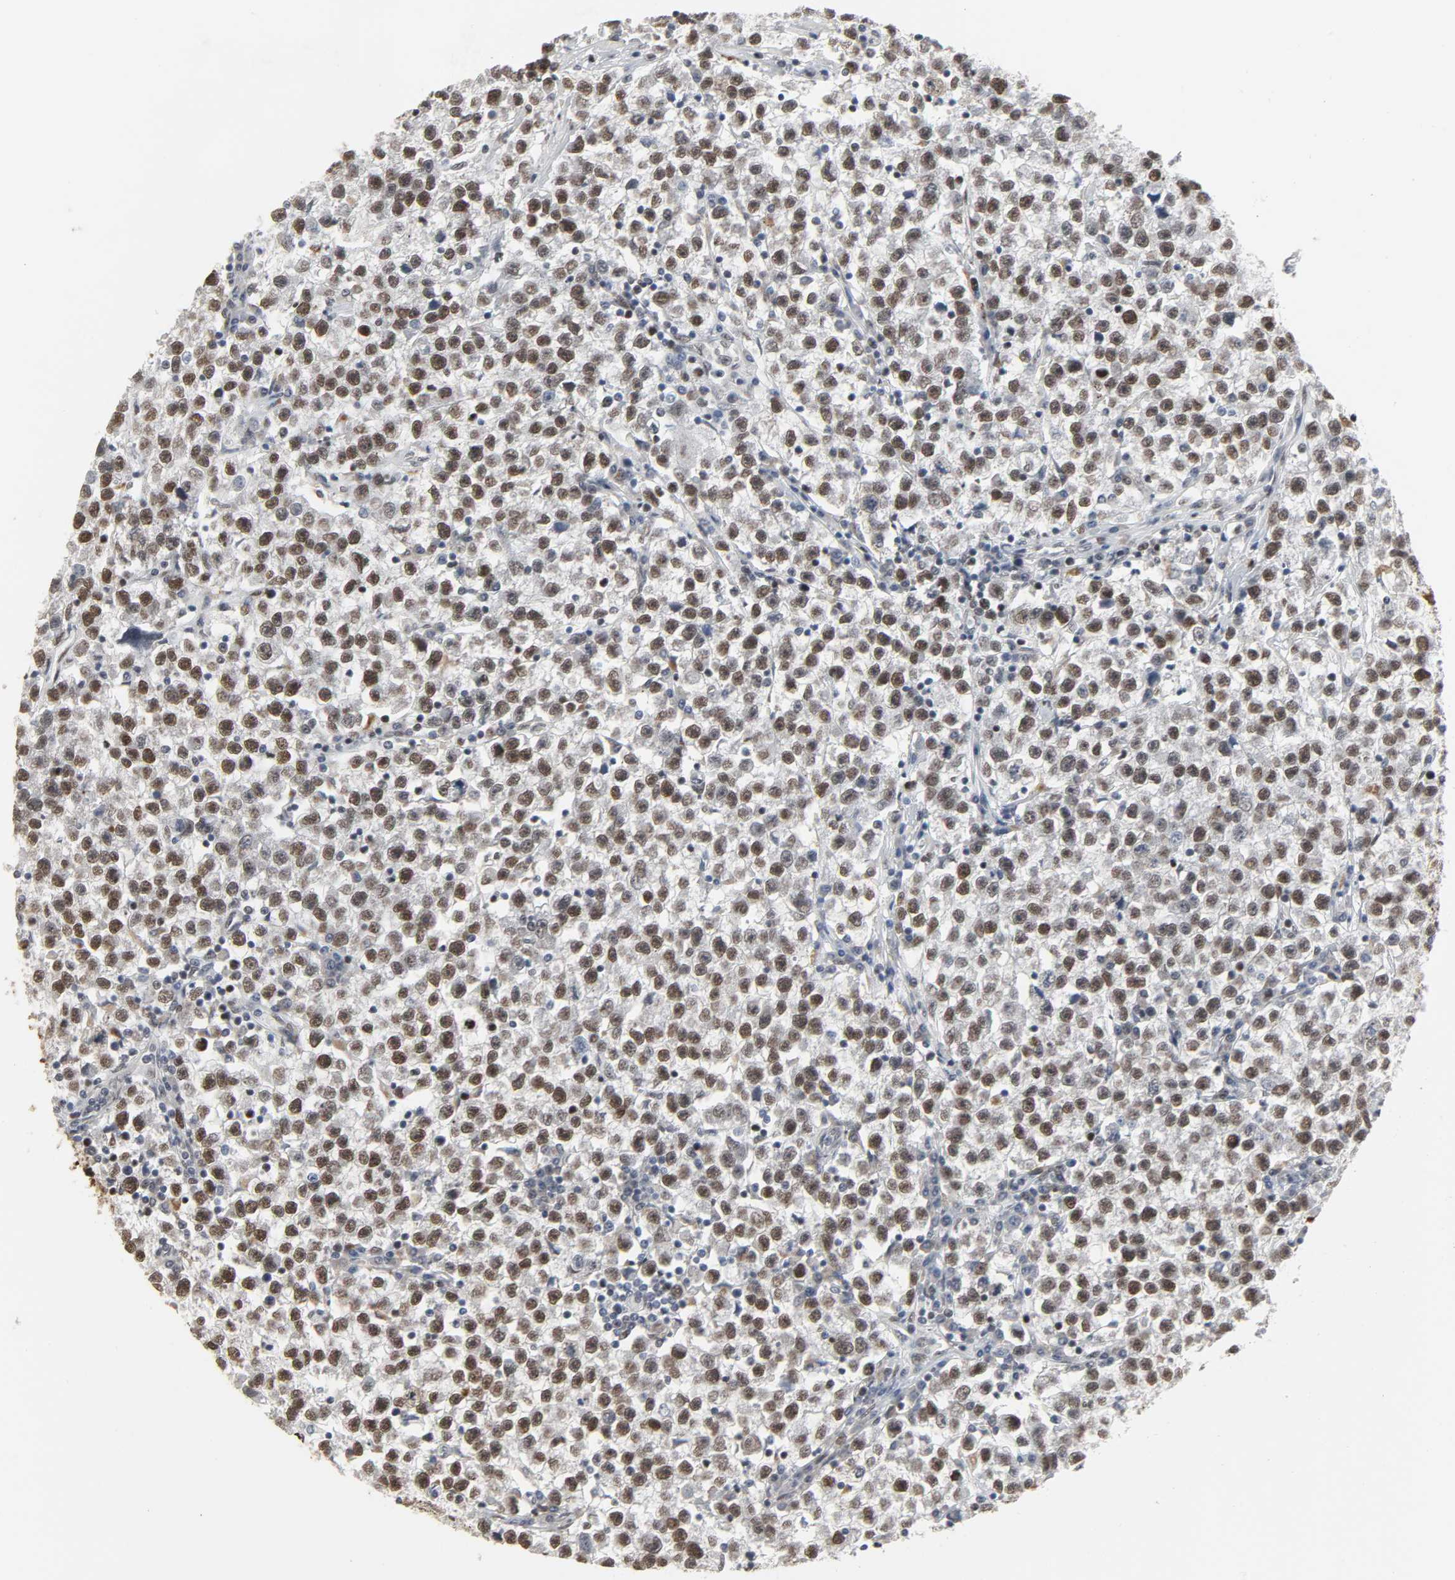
{"staining": {"intensity": "moderate", "quantity": ">75%", "location": "nuclear"}, "tissue": "testis cancer", "cell_type": "Tumor cells", "image_type": "cancer", "snomed": [{"axis": "morphology", "description": "Seminoma, NOS"}, {"axis": "topography", "description": "Testis"}], "caption": "Seminoma (testis) stained with a protein marker displays moderate staining in tumor cells.", "gene": "DAZAP1", "patient": {"sex": "male", "age": 22}}